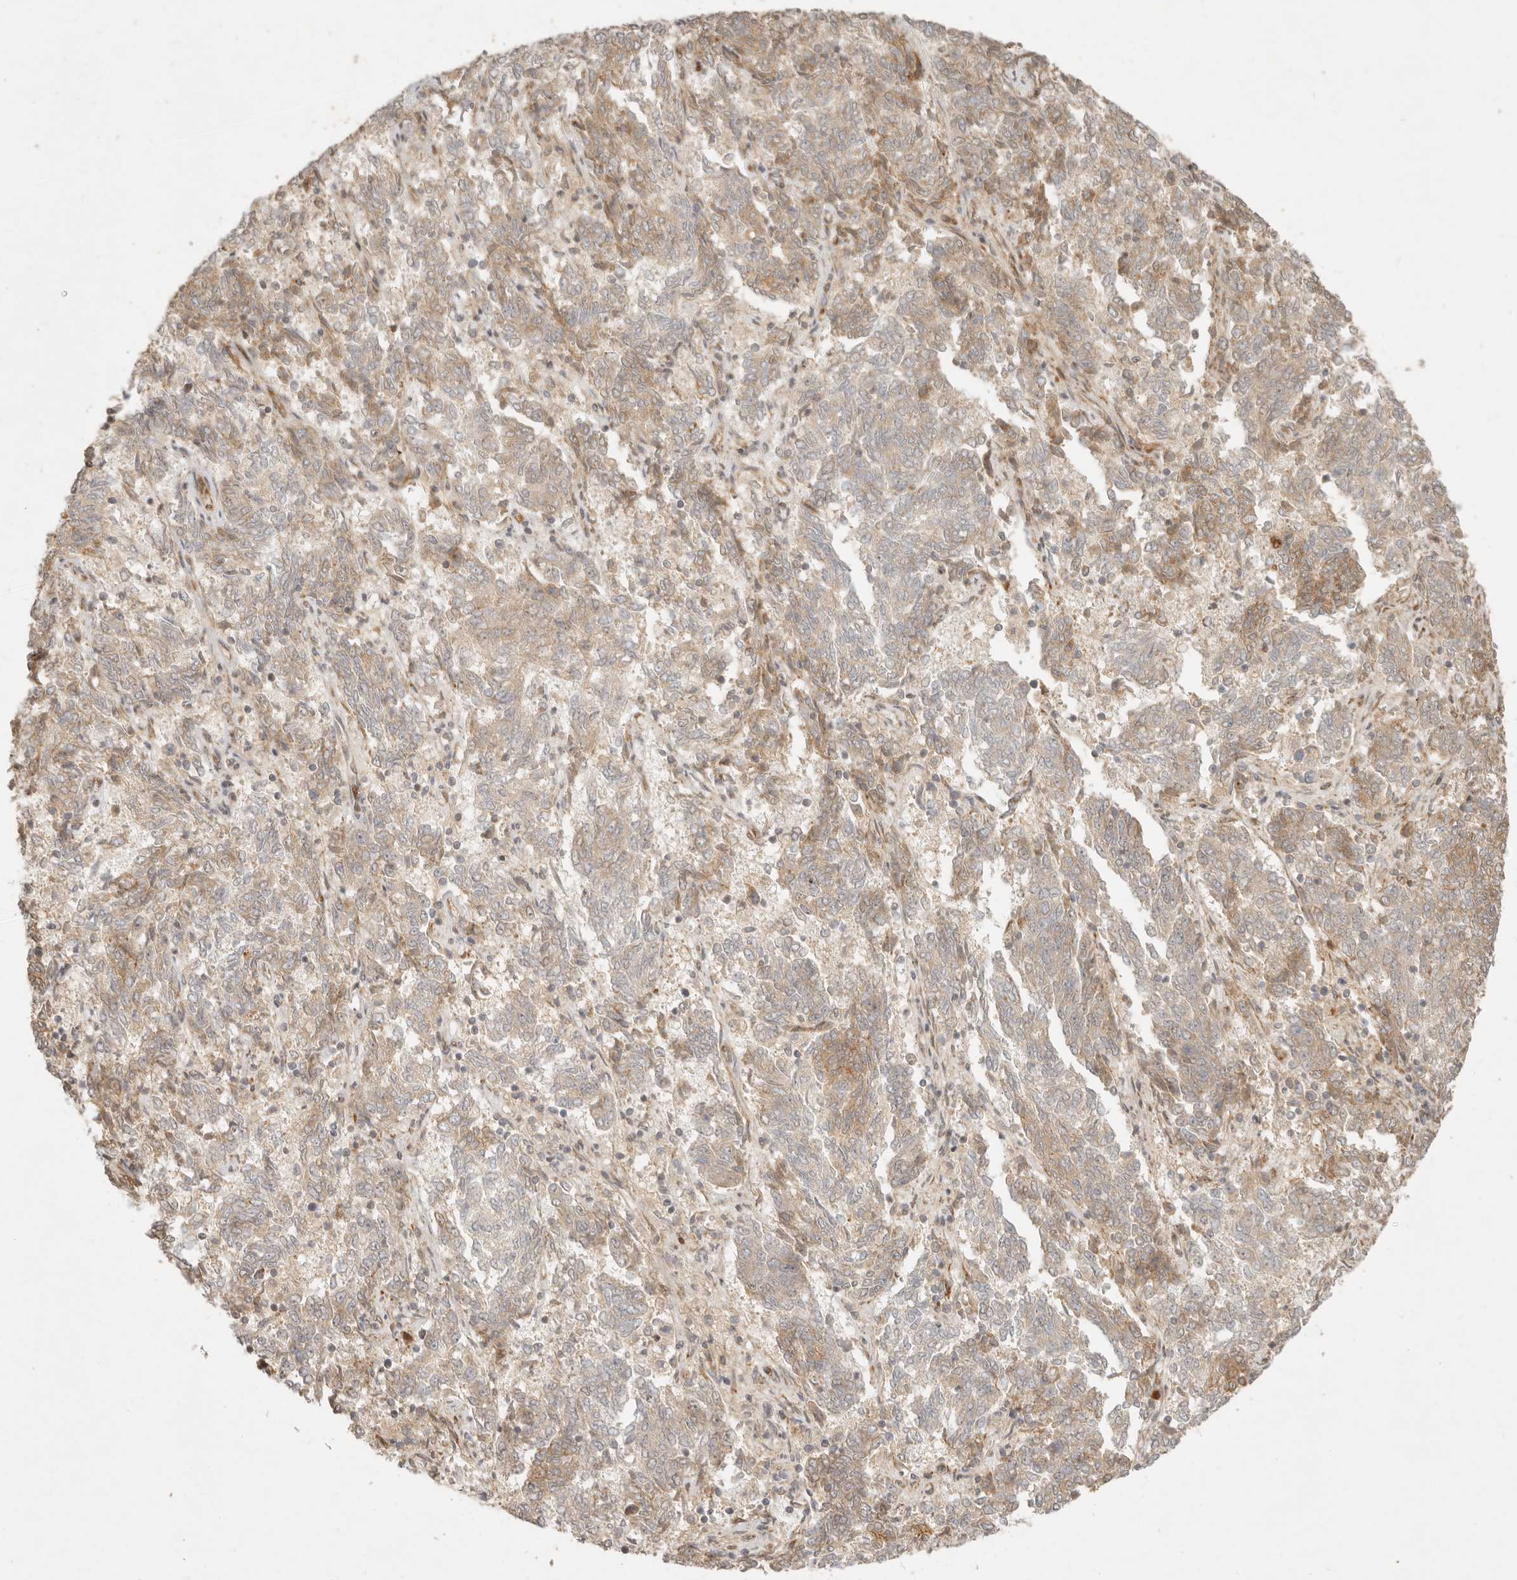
{"staining": {"intensity": "moderate", "quantity": "25%-75%", "location": "cytoplasmic/membranous"}, "tissue": "endometrial cancer", "cell_type": "Tumor cells", "image_type": "cancer", "snomed": [{"axis": "morphology", "description": "Adenocarcinoma, NOS"}, {"axis": "topography", "description": "Endometrium"}], "caption": "A medium amount of moderate cytoplasmic/membranous expression is identified in about 25%-75% of tumor cells in endometrial cancer (adenocarcinoma) tissue. (IHC, brightfield microscopy, high magnification).", "gene": "KLHL38", "patient": {"sex": "female", "age": 80}}